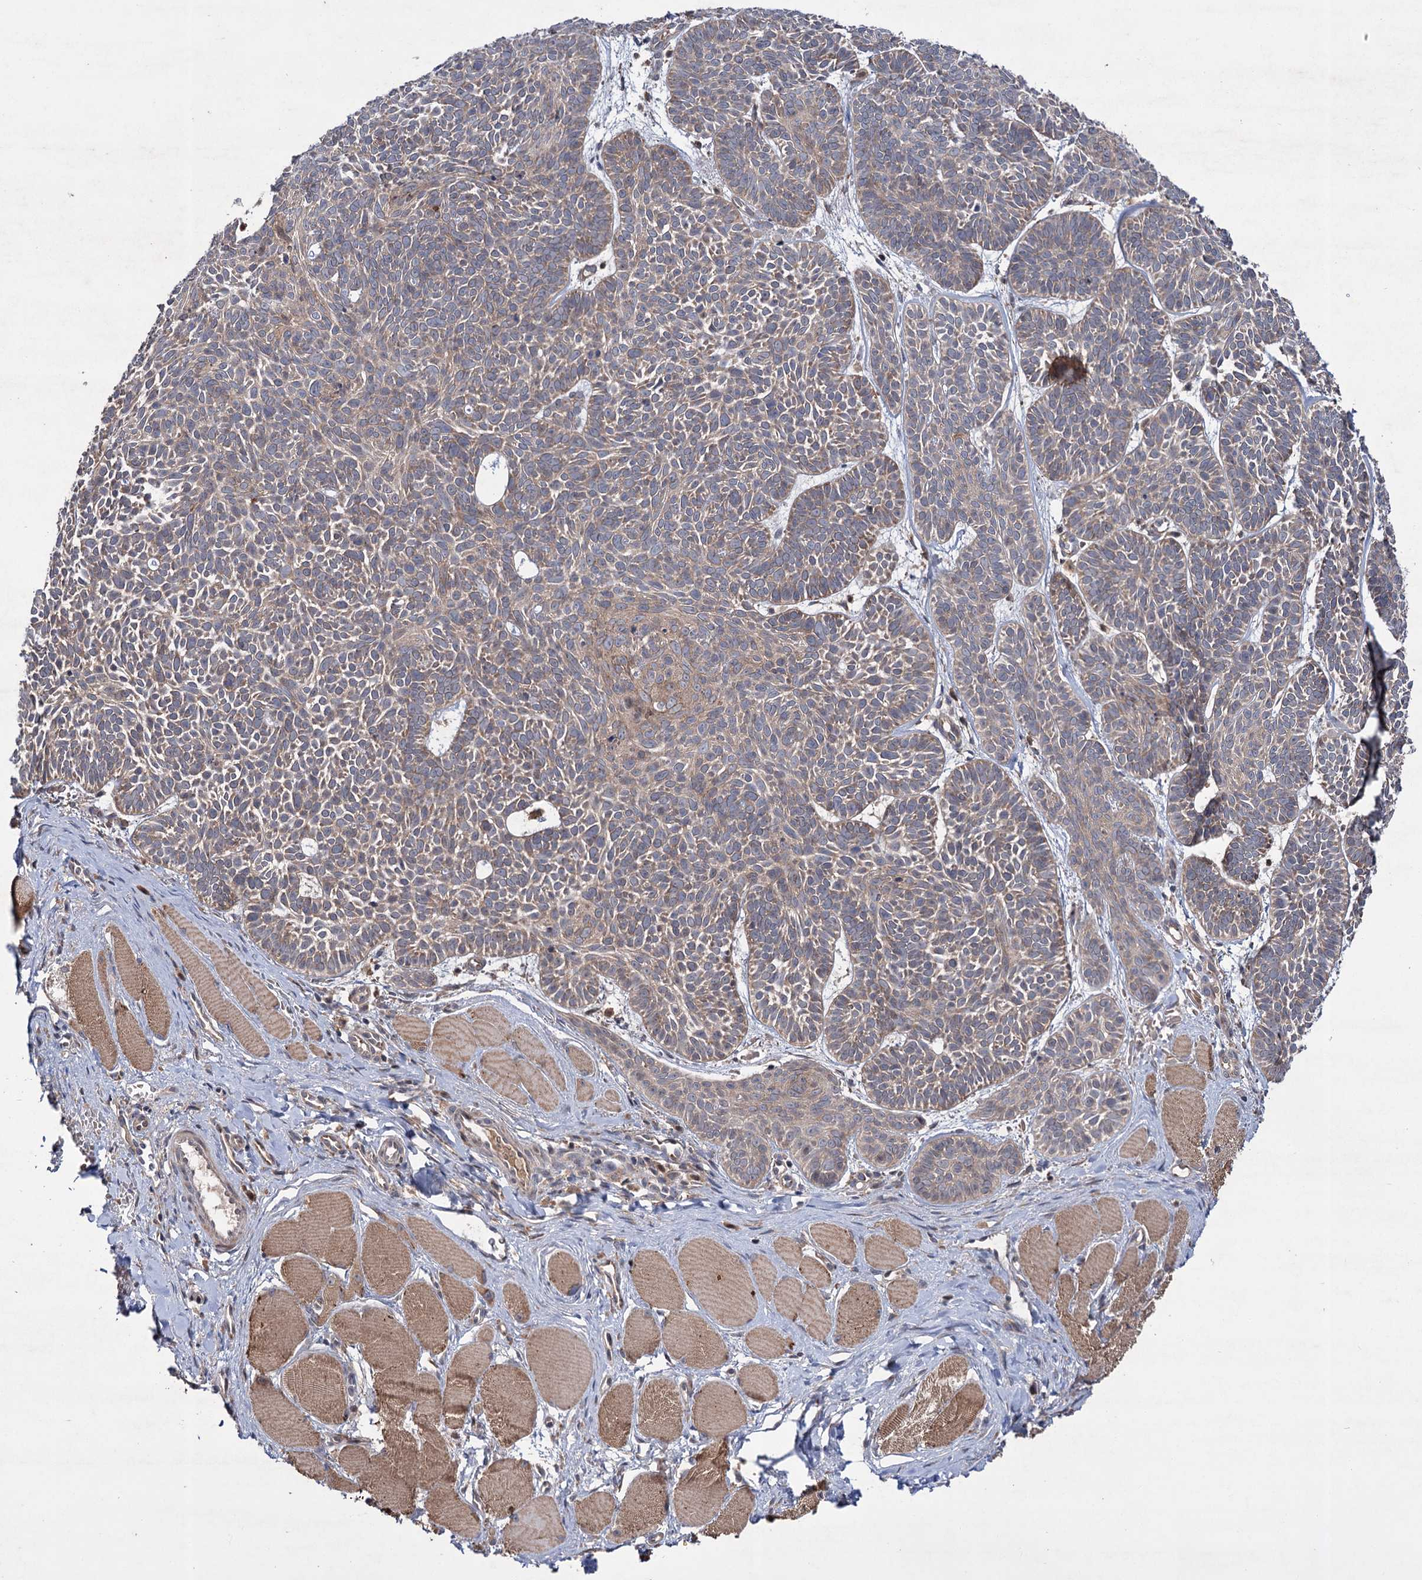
{"staining": {"intensity": "weak", "quantity": "<25%", "location": "cytoplasmic/membranous"}, "tissue": "skin cancer", "cell_type": "Tumor cells", "image_type": "cancer", "snomed": [{"axis": "morphology", "description": "Basal cell carcinoma"}, {"axis": "topography", "description": "Skin"}], "caption": "Protein analysis of skin cancer reveals no significant staining in tumor cells. (IHC, brightfield microscopy, high magnification).", "gene": "PTPN3", "patient": {"sex": "male", "age": 85}}